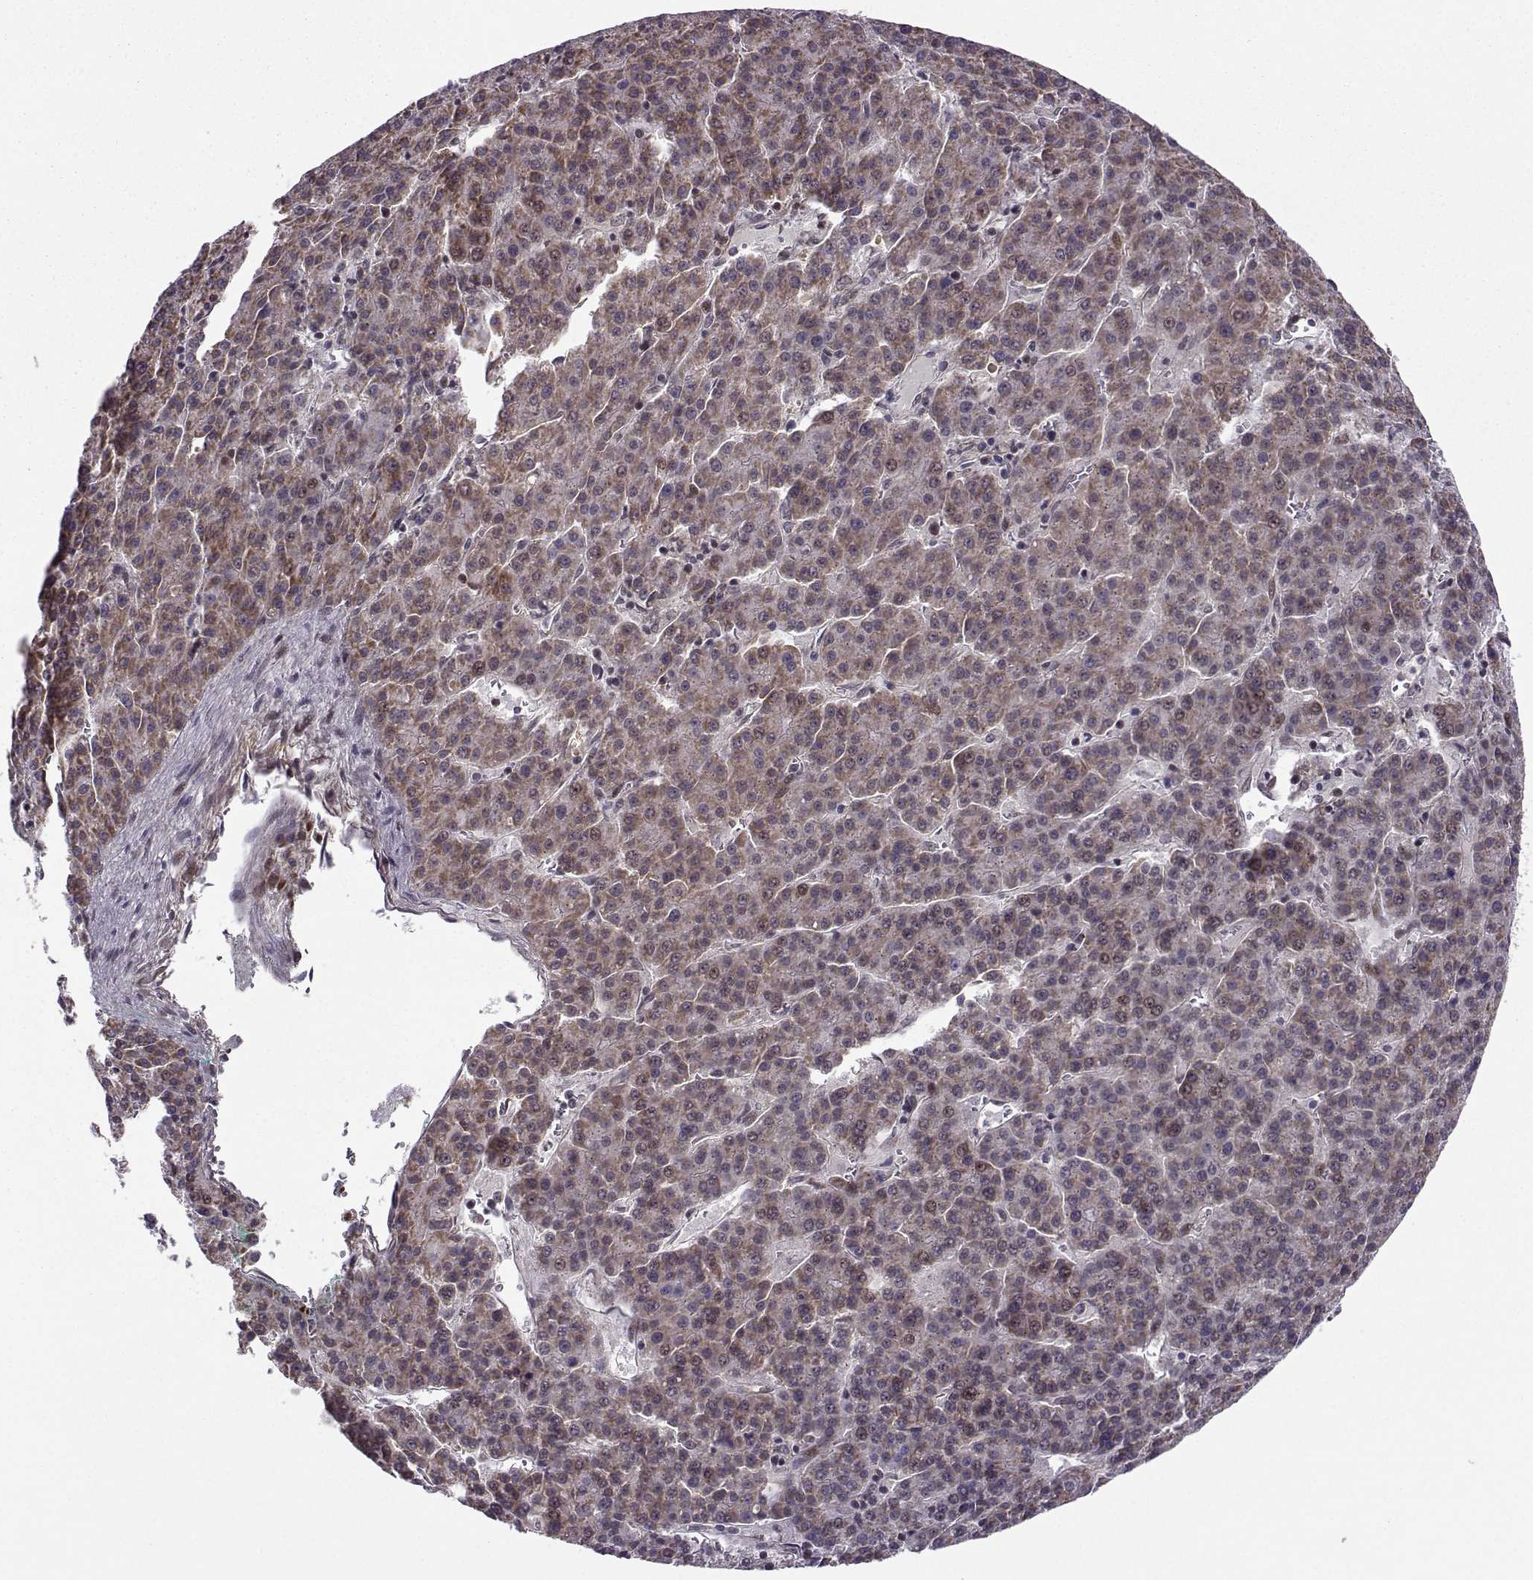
{"staining": {"intensity": "moderate", "quantity": "25%-75%", "location": "cytoplasmic/membranous"}, "tissue": "liver cancer", "cell_type": "Tumor cells", "image_type": "cancer", "snomed": [{"axis": "morphology", "description": "Carcinoma, Hepatocellular, NOS"}, {"axis": "topography", "description": "Liver"}], "caption": "Protein staining of liver cancer (hepatocellular carcinoma) tissue displays moderate cytoplasmic/membranous staining in approximately 25%-75% of tumor cells.", "gene": "NECAB3", "patient": {"sex": "female", "age": 58}}